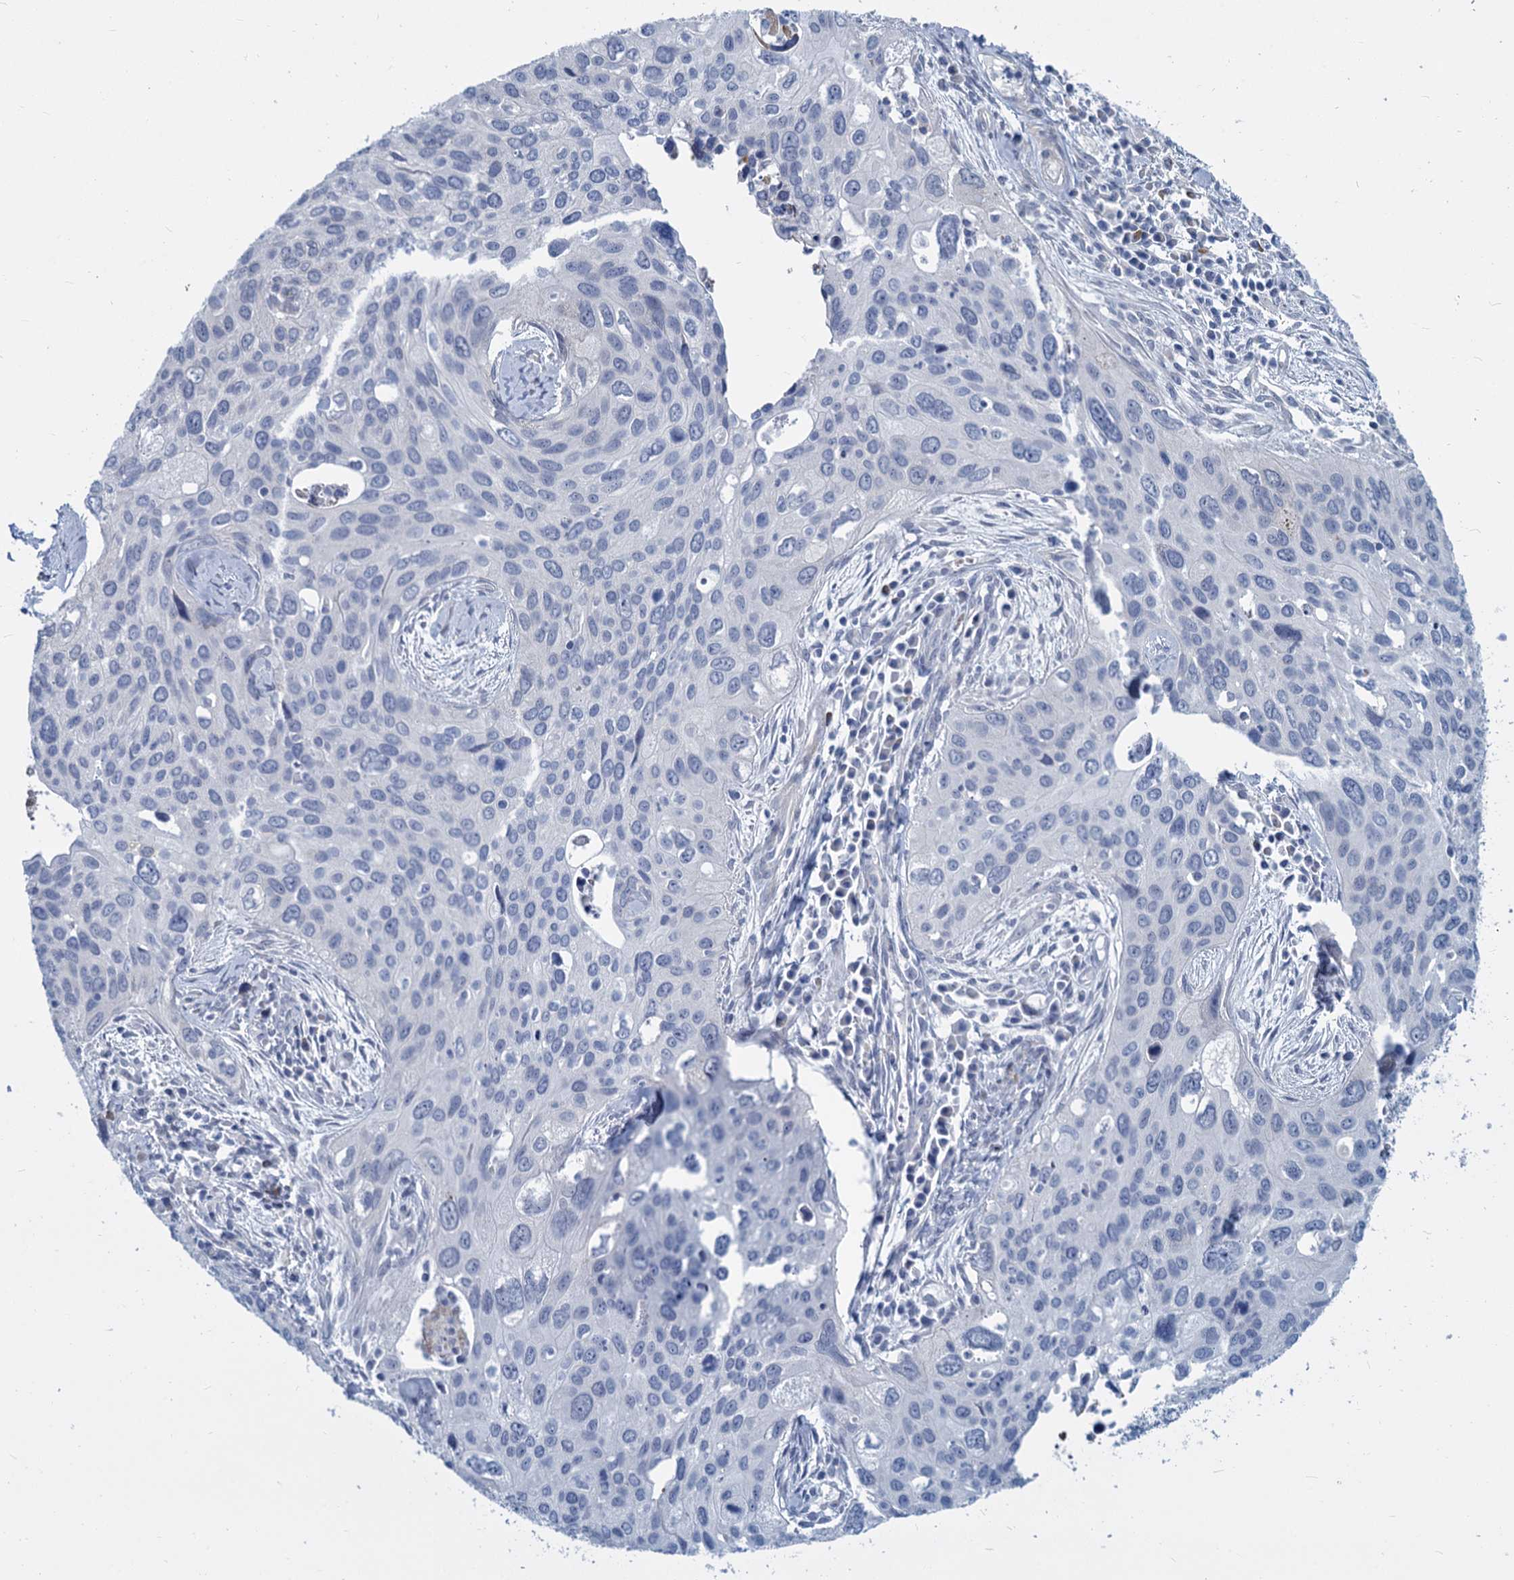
{"staining": {"intensity": "negative", "quantity": "none", "location": "none"}, "tissue": "cervical cancer", "cell_type": "Tumor cells", "image_type": "cancer", "snomed": [{"axis": "morphology", "description": "Squamous cell carcinoma, NOS"}, {"axis": "topography", "description": "Cervix"}], "caption": "This is an IHC micrograph of cervical squamous cell carcinoma. There is no expression in tumor cells.", "gene": "GSTM3", "patient": {"sex": "female", "age": 55}}